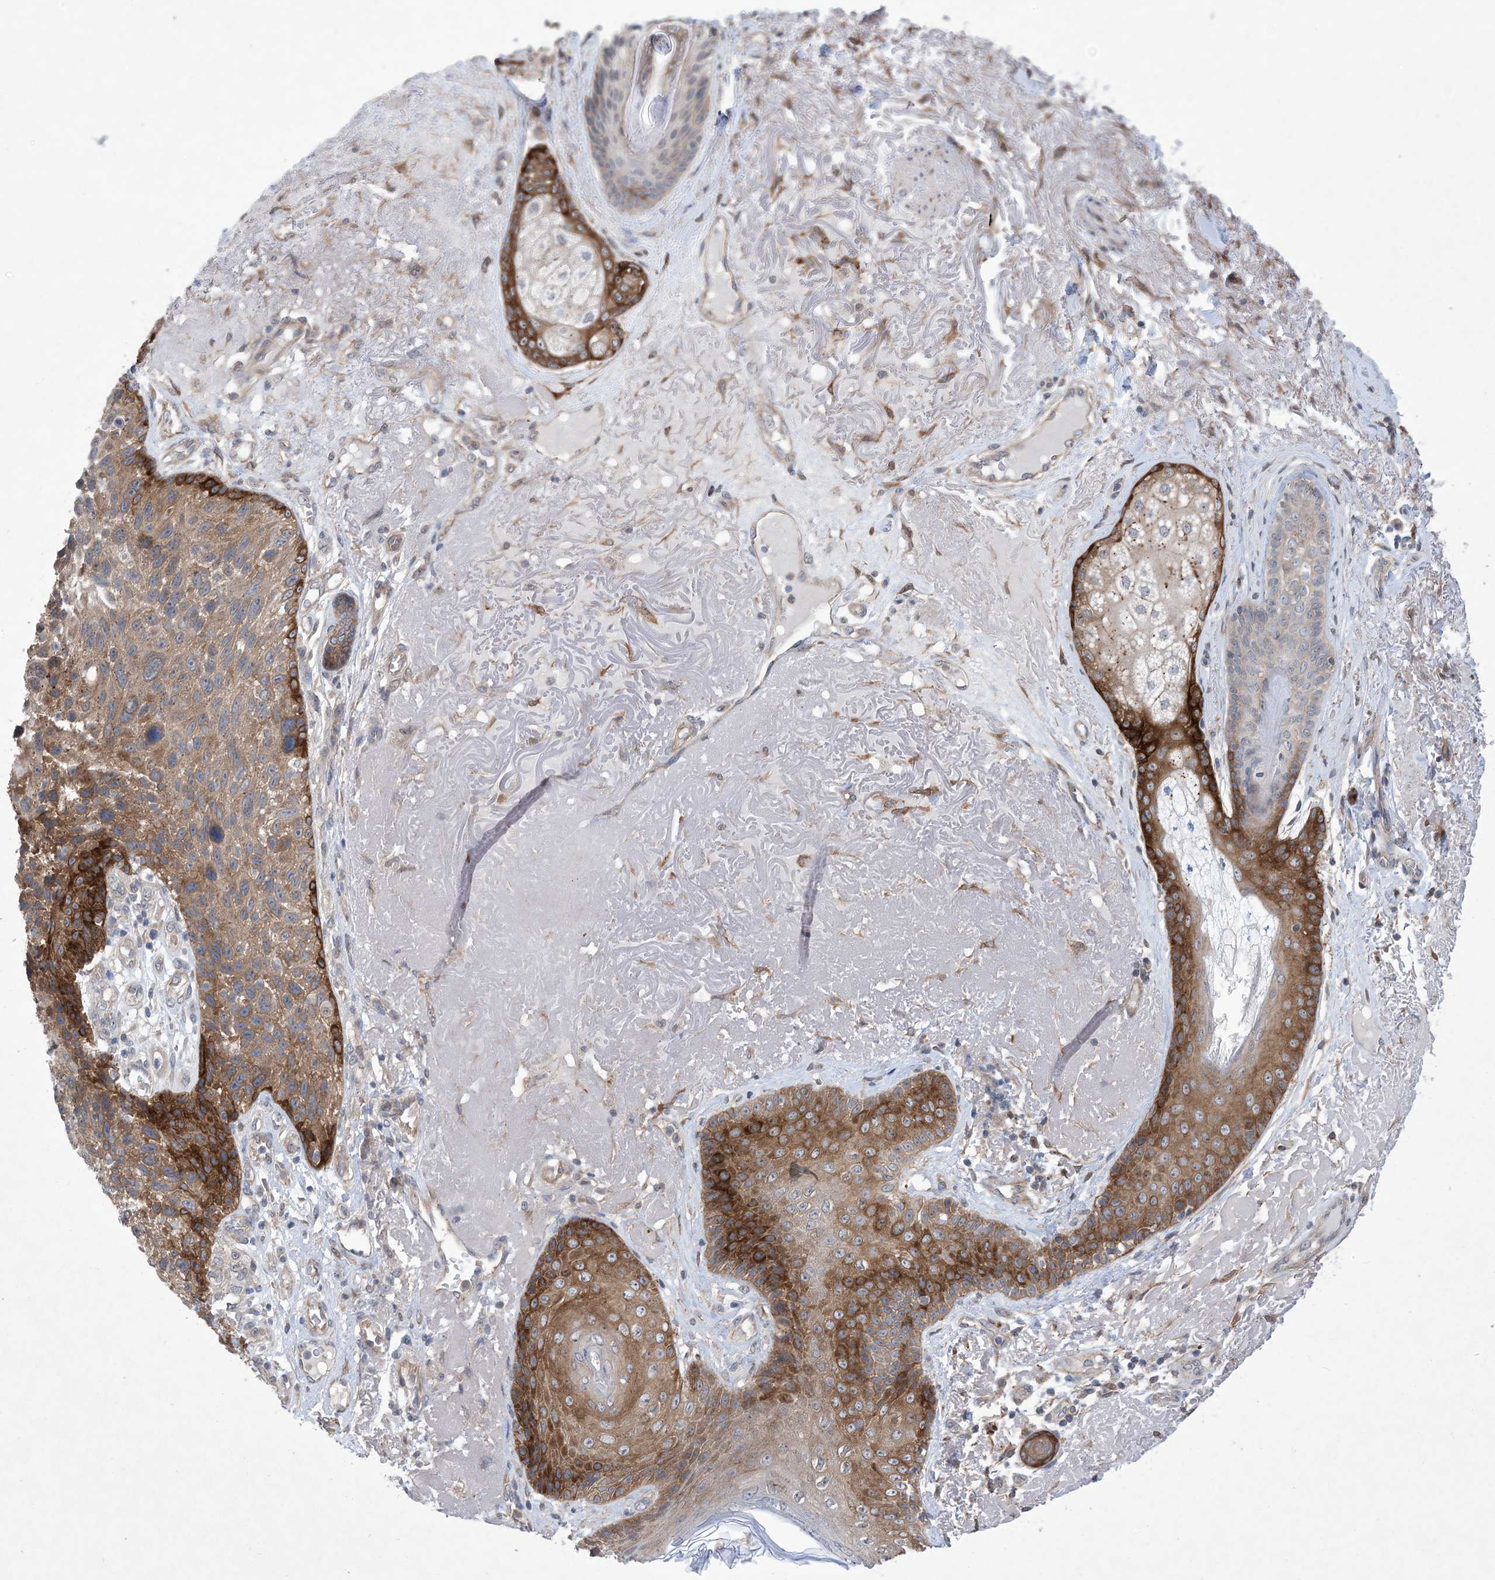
{"staining": {"intensity": "strong", "quantity": "25%-75%", "location": "cytoplasmic/membranous"}, "tissue": "skin cancer", "cell_type": "Tumor cells", "image_type": "cancer", "snomed": [{"axis": "morphology", "description": "Squamous cell carcinoma, NOS"}, {"axis": "topography", "description": "Skin"}], "caption": "About 25%-75% of tumor cells in human skin squamous cell carcinoma reveal strong cytoplasmic/membranous protein expression as visualized by brown immunohistochemical staining.", "gene": "EHBP1", "patient": {"sex": "female", "age": 88}}